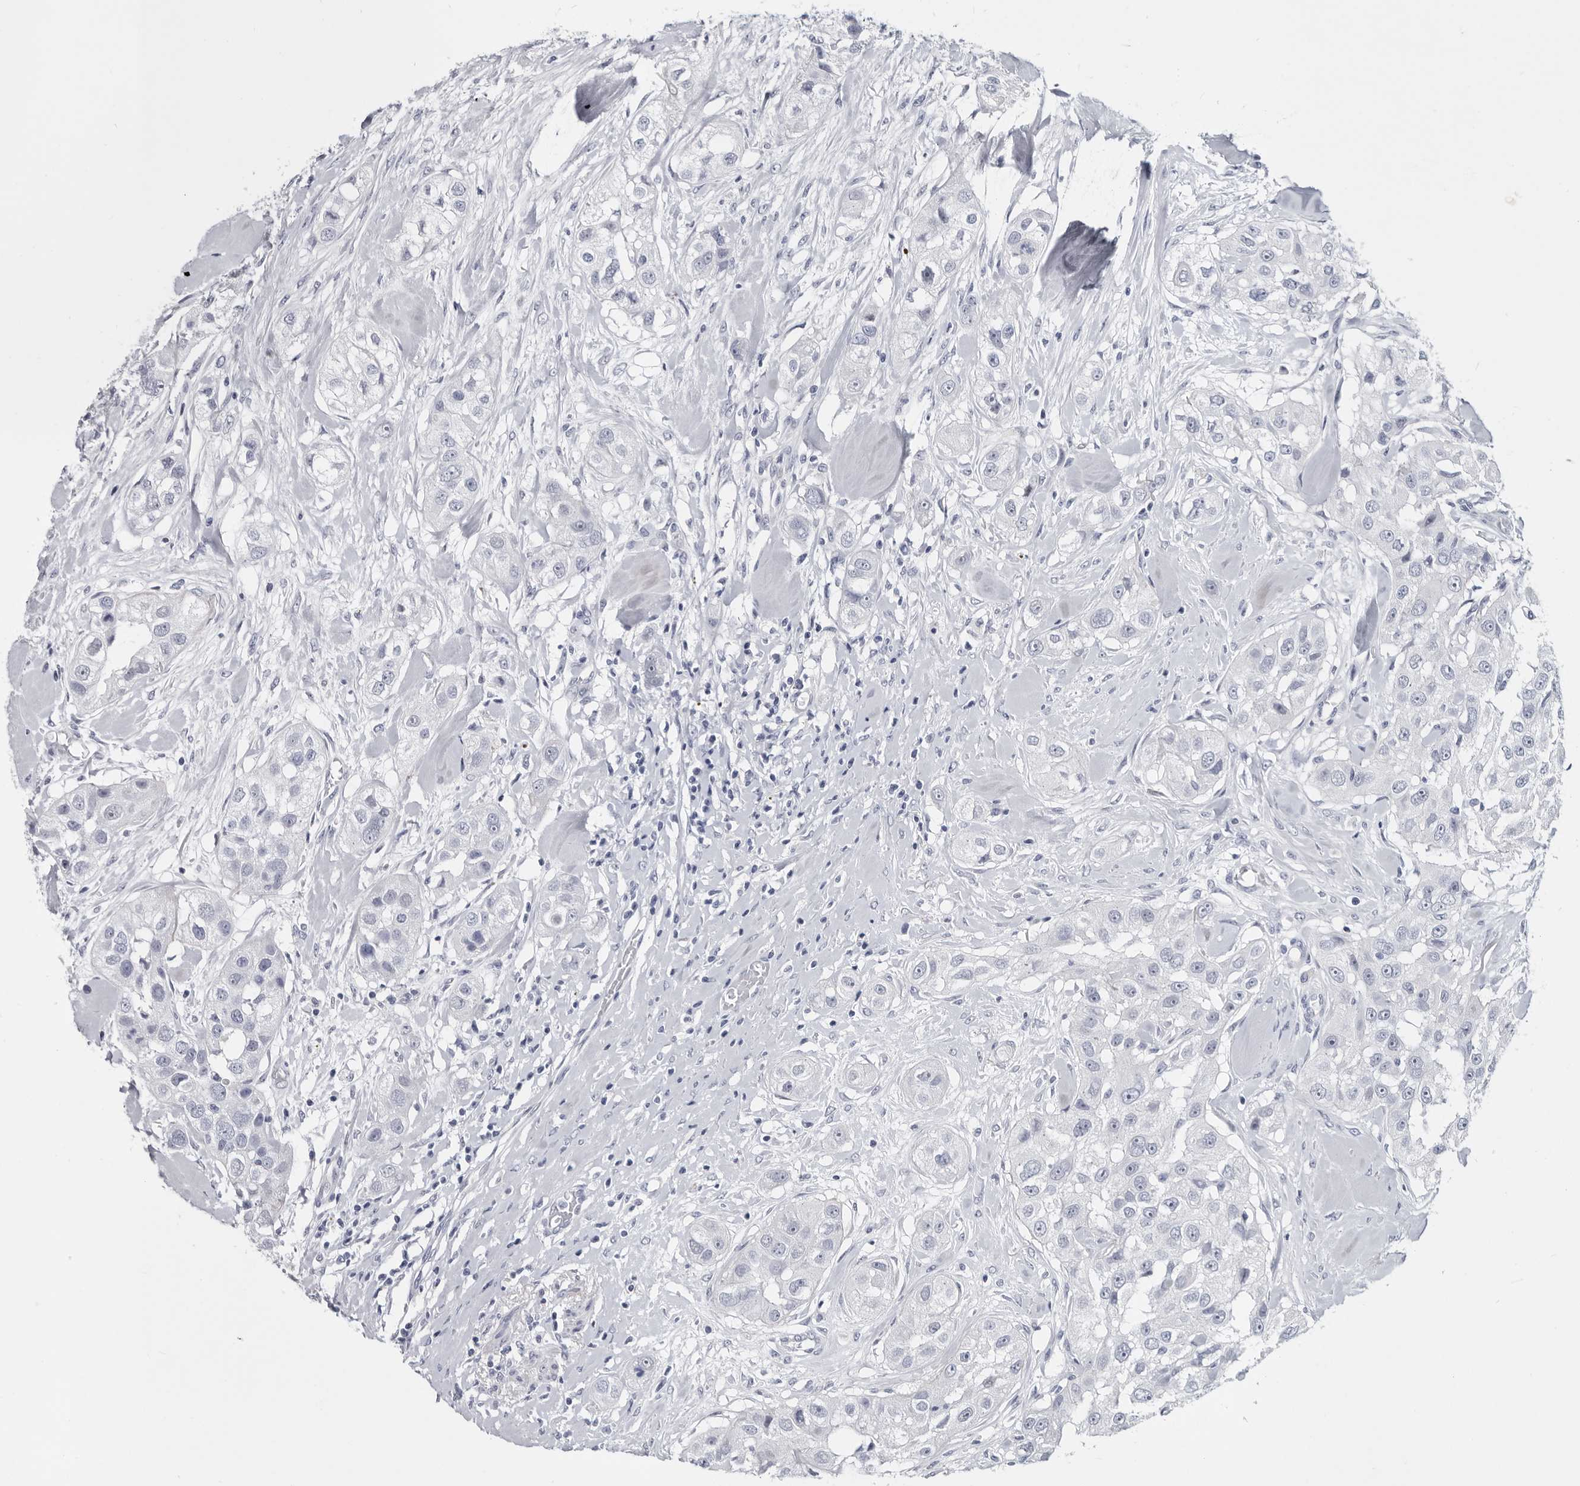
{"staining": {"intensity": "negative", "quantity": "none", "location": "none"}, "tissue": "head and neck cancer", "cell_type": "Tumor cells", "image_type": "cancer", "snomed": [{"axis": "morphology", "description": "Normal tissue, NOS"}, {"axis": "morphology", "description": "Squamous cell carcinoma, NOS"}, {"axis": "topography", "description": "Skeletal muscle"}, {"axis": "topography", "description": "Head-Neck"}], "caption": "Tumor cells are negative for brown protein staining in head and neck cancer (squamous cell carcinoma).", "gene": "WRAP73", "patient": {"sex": "male", "age": 51}}